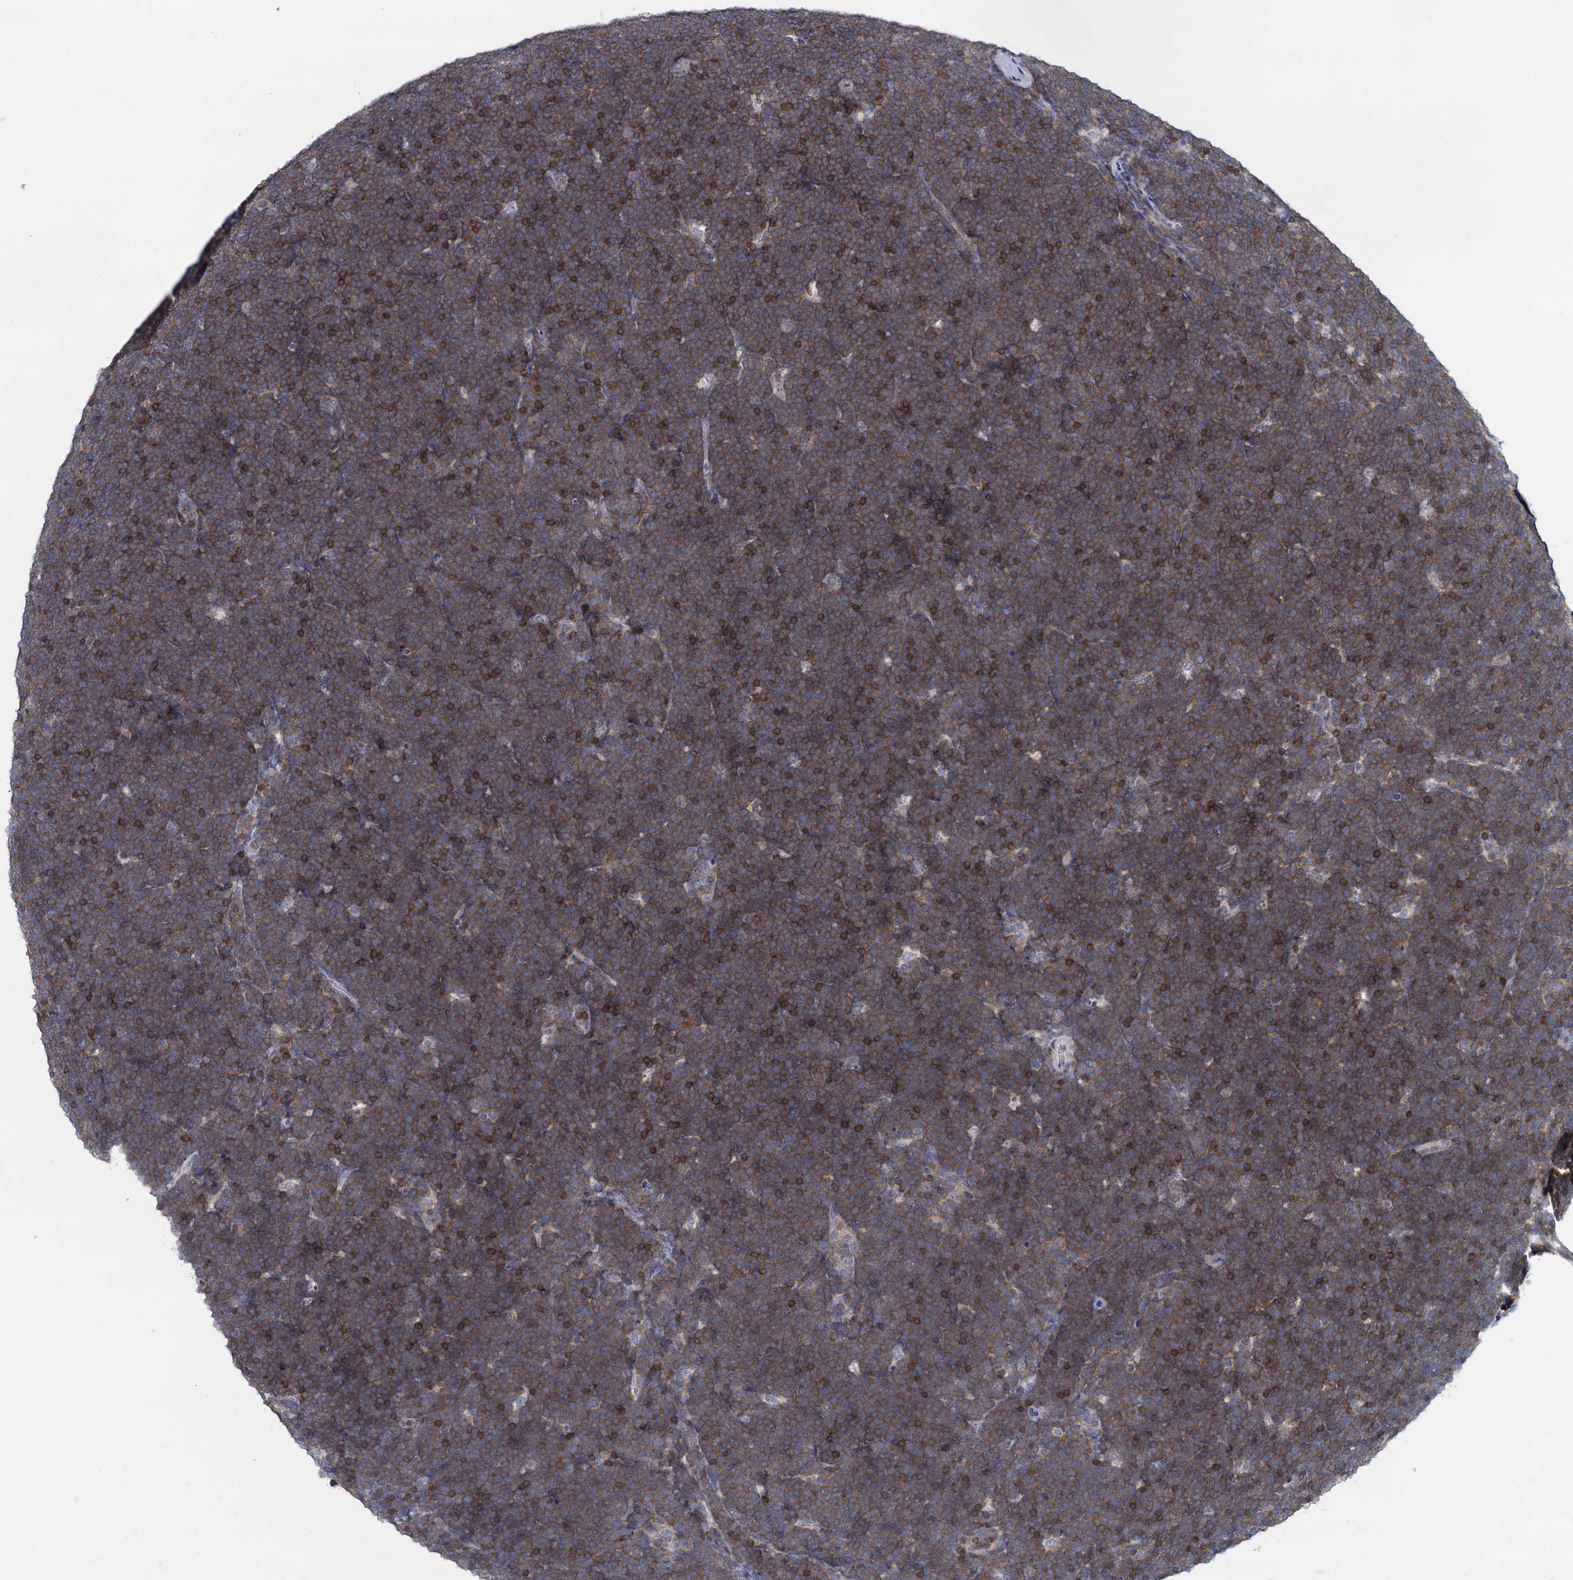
{"staining": {"intensity": "moderate", "quantity": ">75%", "location": "cytoplasmic/membranous"}, "tissue": "lymphoma", "cell_type": "Tumor cells", "image_type": "cancer", "snomed": [{"axis": "morphology", "description": "Malignant lymphoma, non-Hodgkin's type, High grade"}, {"axis": "topography", "description": "Lymph node"}], "caption": "Protein expression by IHC demonstrates moderate cytoplasmic/membranous positivity in about >75% of tumor cells in lymphoma.", "gene": "ACSM3", "patient": {"sex": "male", "age": 13}}